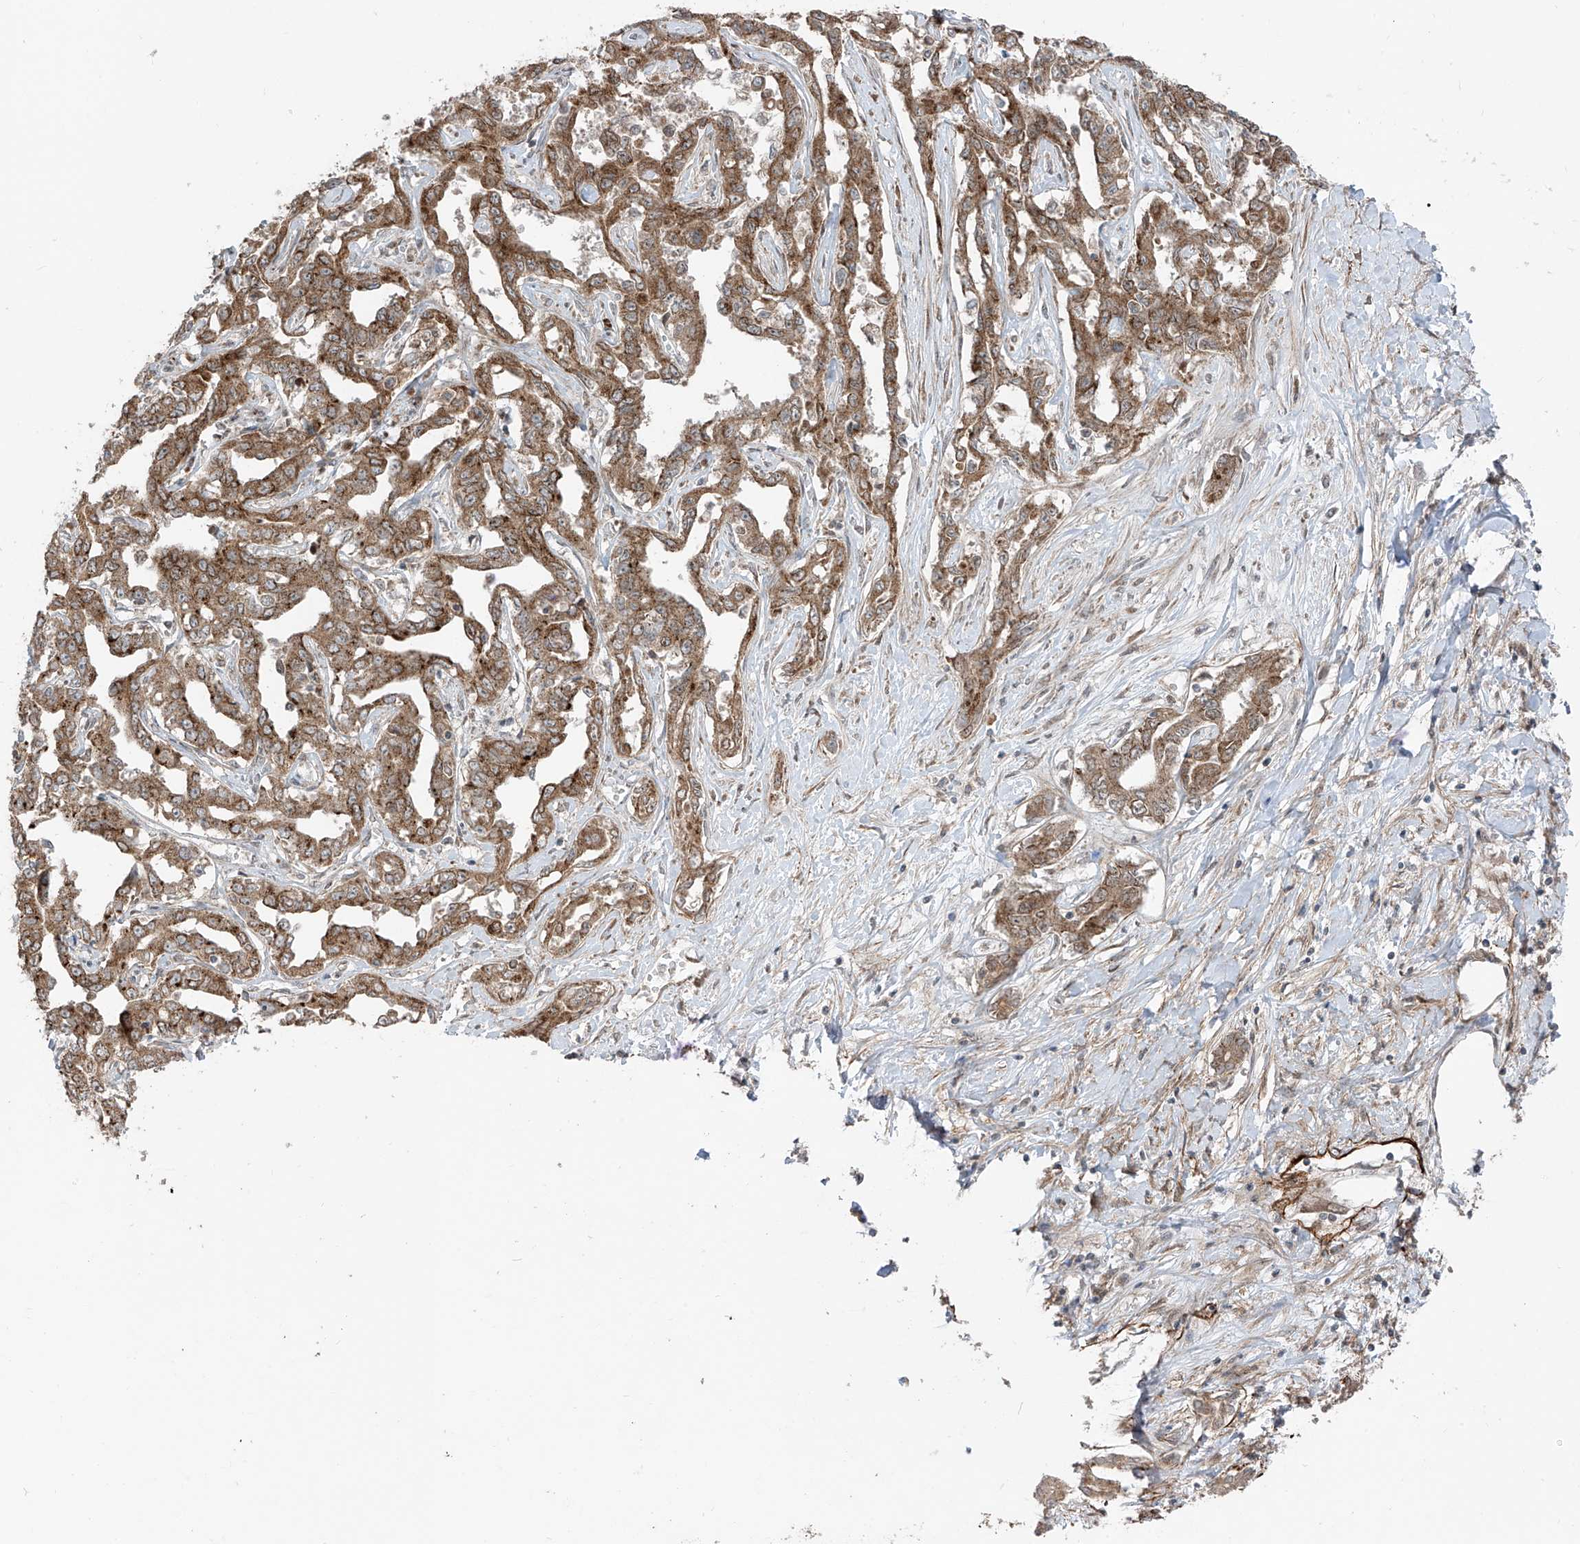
{"staining": {"intensity": "moderate", "quantity": ">75%", "location": "cytoplasmic/membranous"}, "tissue": "liver cancer", "cell_type": "Tumor cells", "image_type": "cancer", "snomed": [{"axis": "morphology", "description": "Cholangiocarcinoma"}, {"axis": "topography", "description": "Liver"}], "caption": "A micrograph of liver cancer (cholangiocarcinoma) stained for a protein shows moderate cytoplasmic/membranous brown staining in tumor cells.", "gene": "PDE11A", "patient": {"sex": "male", "age": 59}}